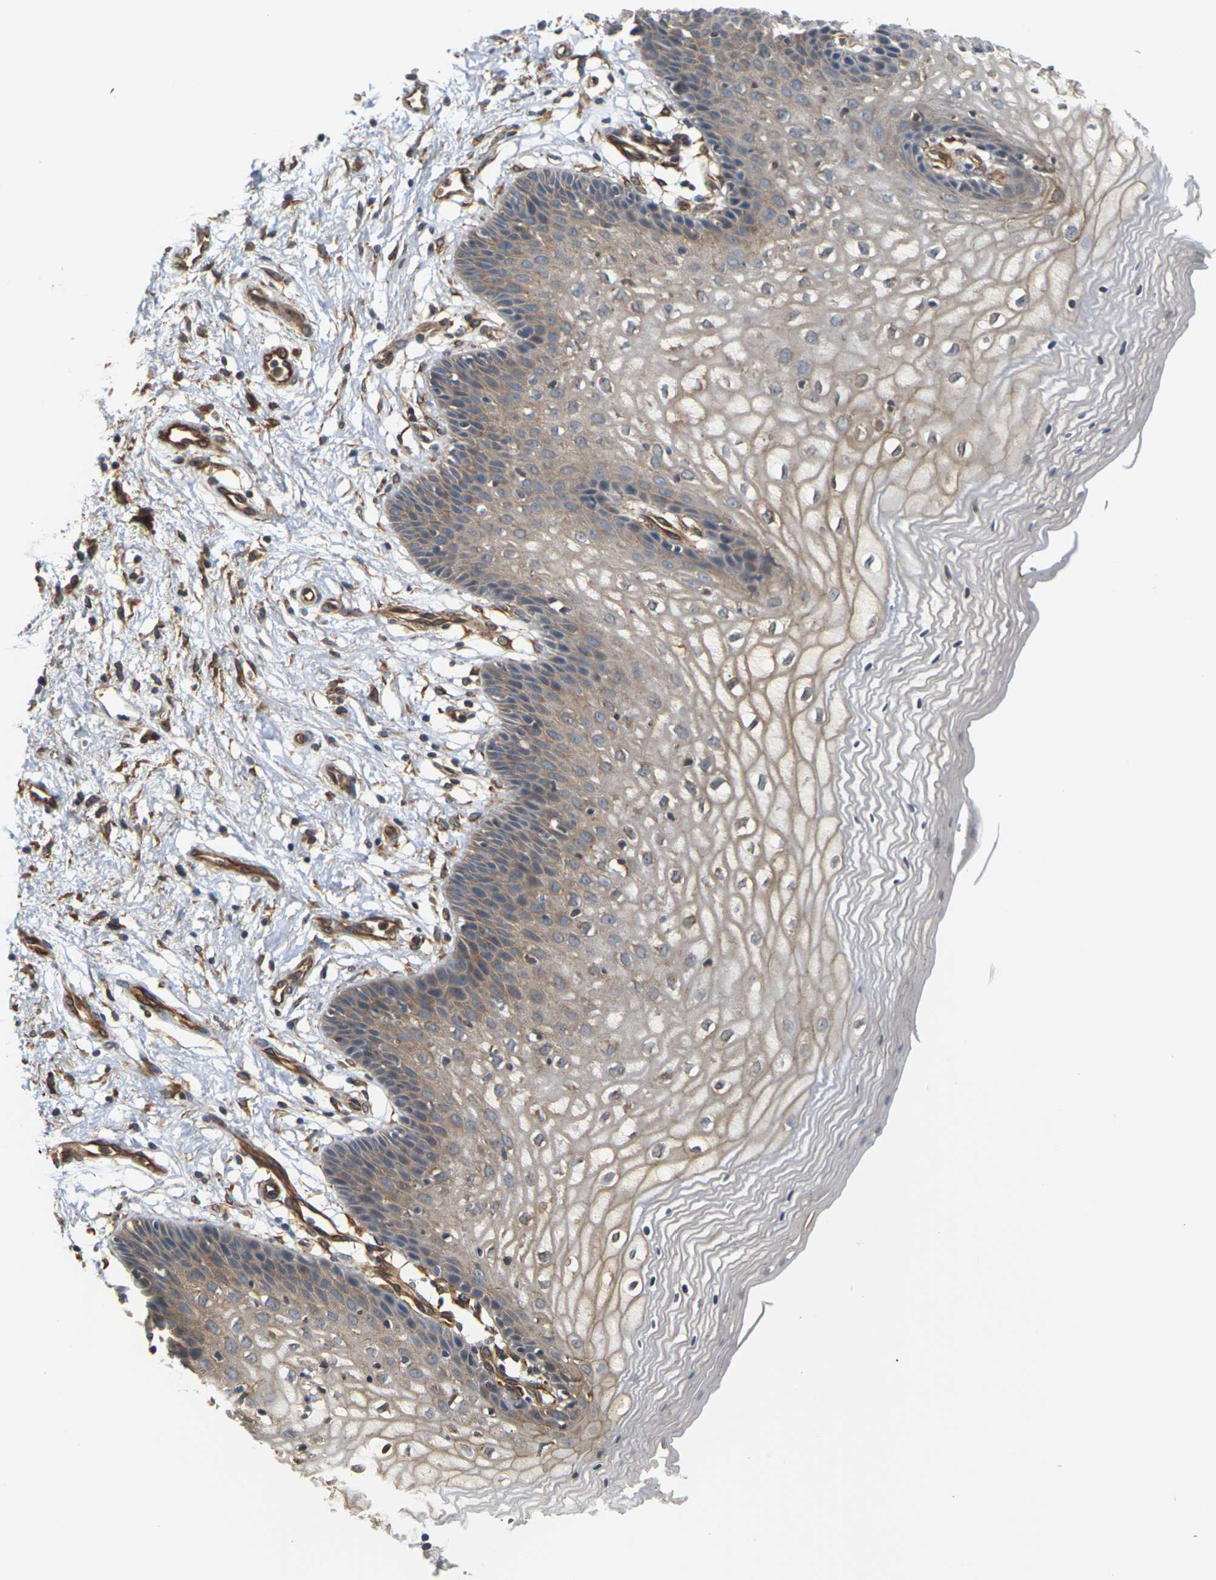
{"staining": {"intensity": "moderate", "quantity": "25%-75%", "location": "cytoplasmic/membranous"}, "tissue": "vagina", "cell_type": "Squamous epithelial cells", "image_type": "normal", "snomed": [{"axis": "morphology", "description": "Normal tissue, NOS"}, {"axis": "topography", "description": "Vagina"}], "caption": "The histopathology image demonstrates staining of benign vagina, revealing moderate cytoplasmic/membranous protein staining (brown color) within squamous epithelial cells. The protein is stained brown, and the nuclei are stained in blue (DAB (3,3'-diaminobenzidine) IHC with brightfield microscopy, high magnification).", "gene": "PCDHB4", "patient": {"sex": "female", "age": 34}}